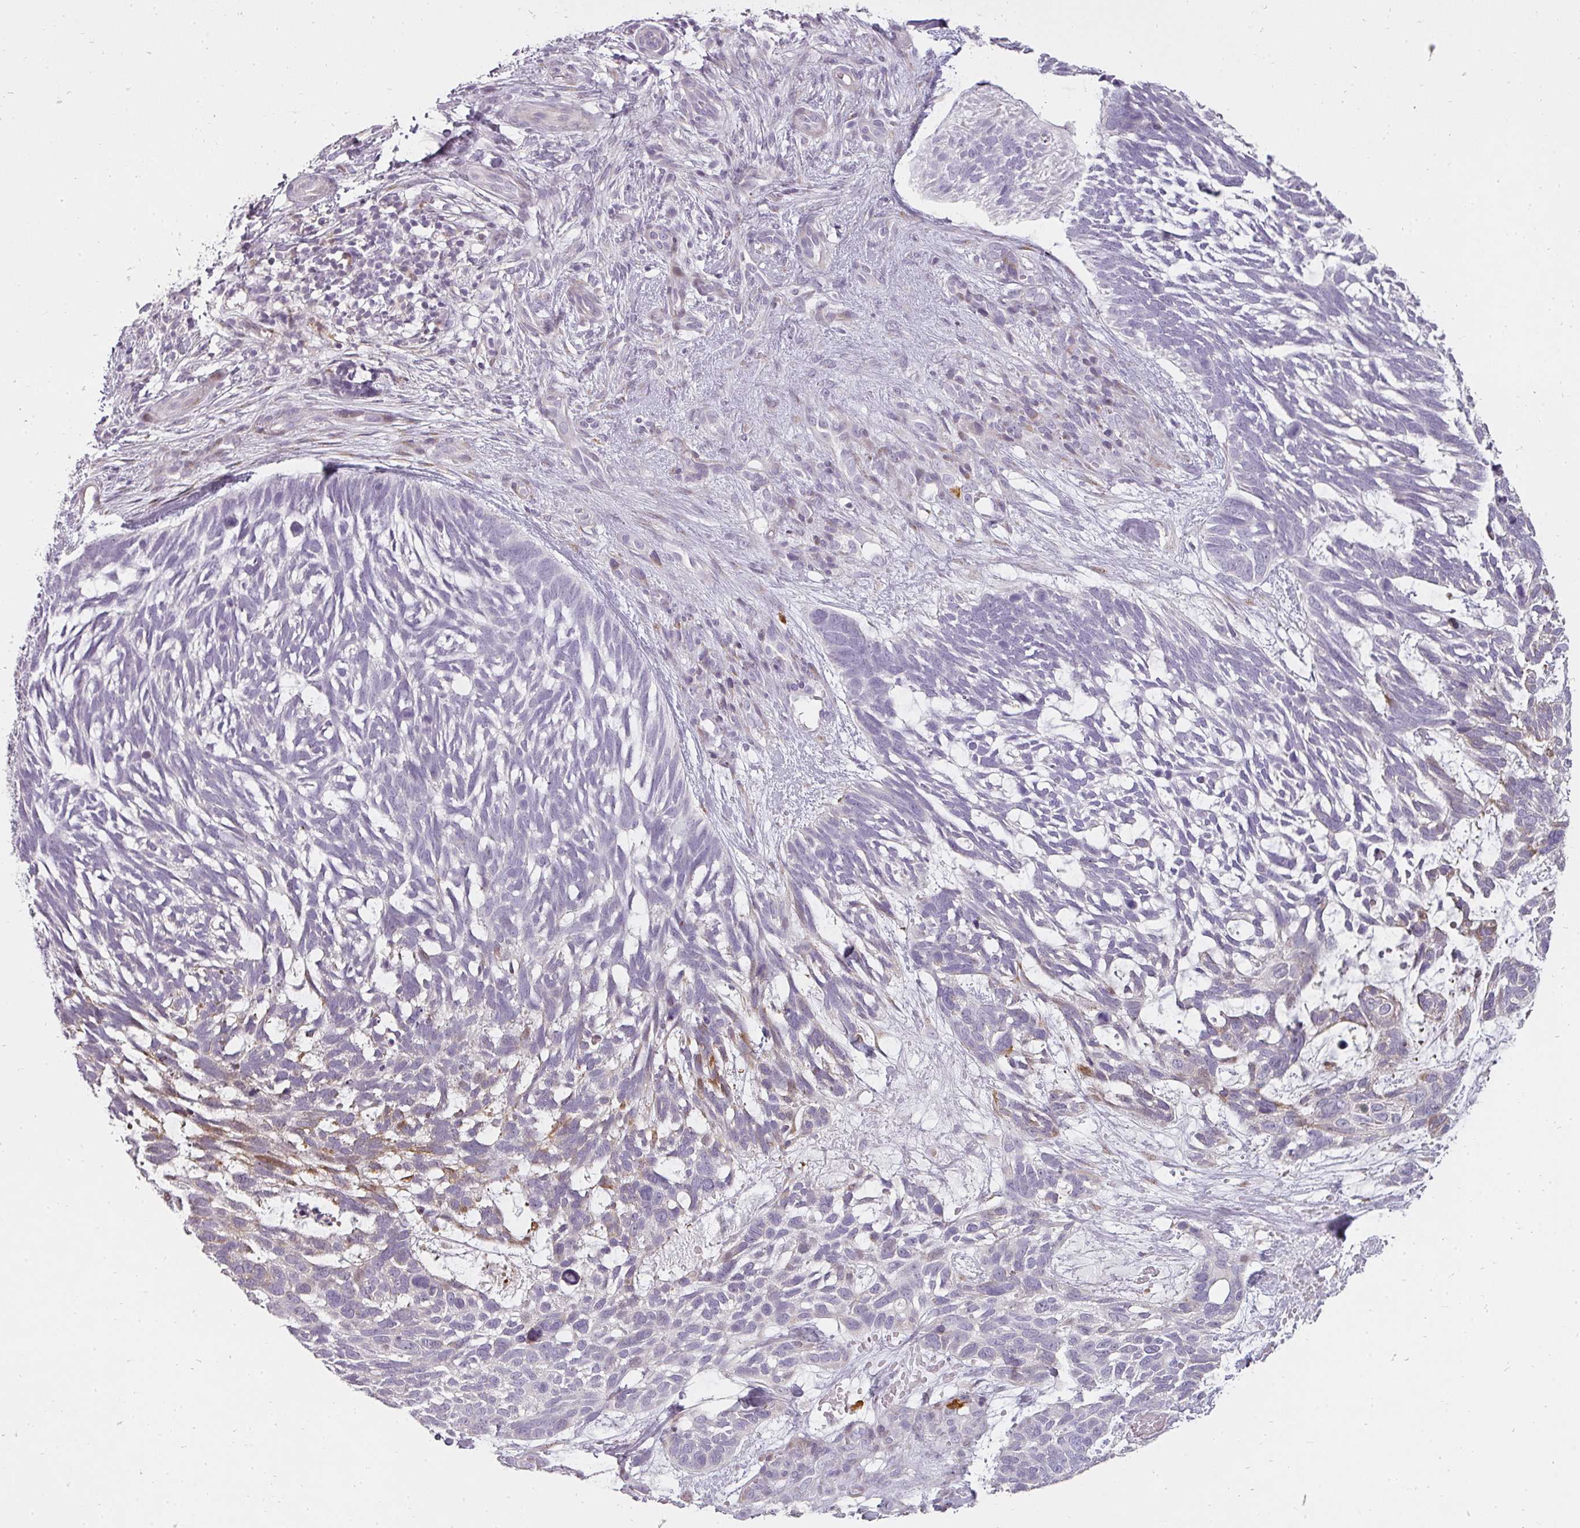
{"staining": {"intensity": "moderate", "quantity": "<25%", "location": "cytoplasmic/membranous"}, "tissue": "skin cancer", "cell_type": "Tumor cells", "image_type": "cancer", "snomed": [{"axis": "morphology", "description": "Basal cell carcinoma"}, {"axis": "topography", "description": "Skin"}], "caption": "DAB immunohistochemical staining of basal cell carcinoma (skin) demonstrates moderate cytoplasmic/membranous protein expression in approximately <25% of tumor cells.", "gene": "BIK", "patient": {"sex": "male", "age": 88}}